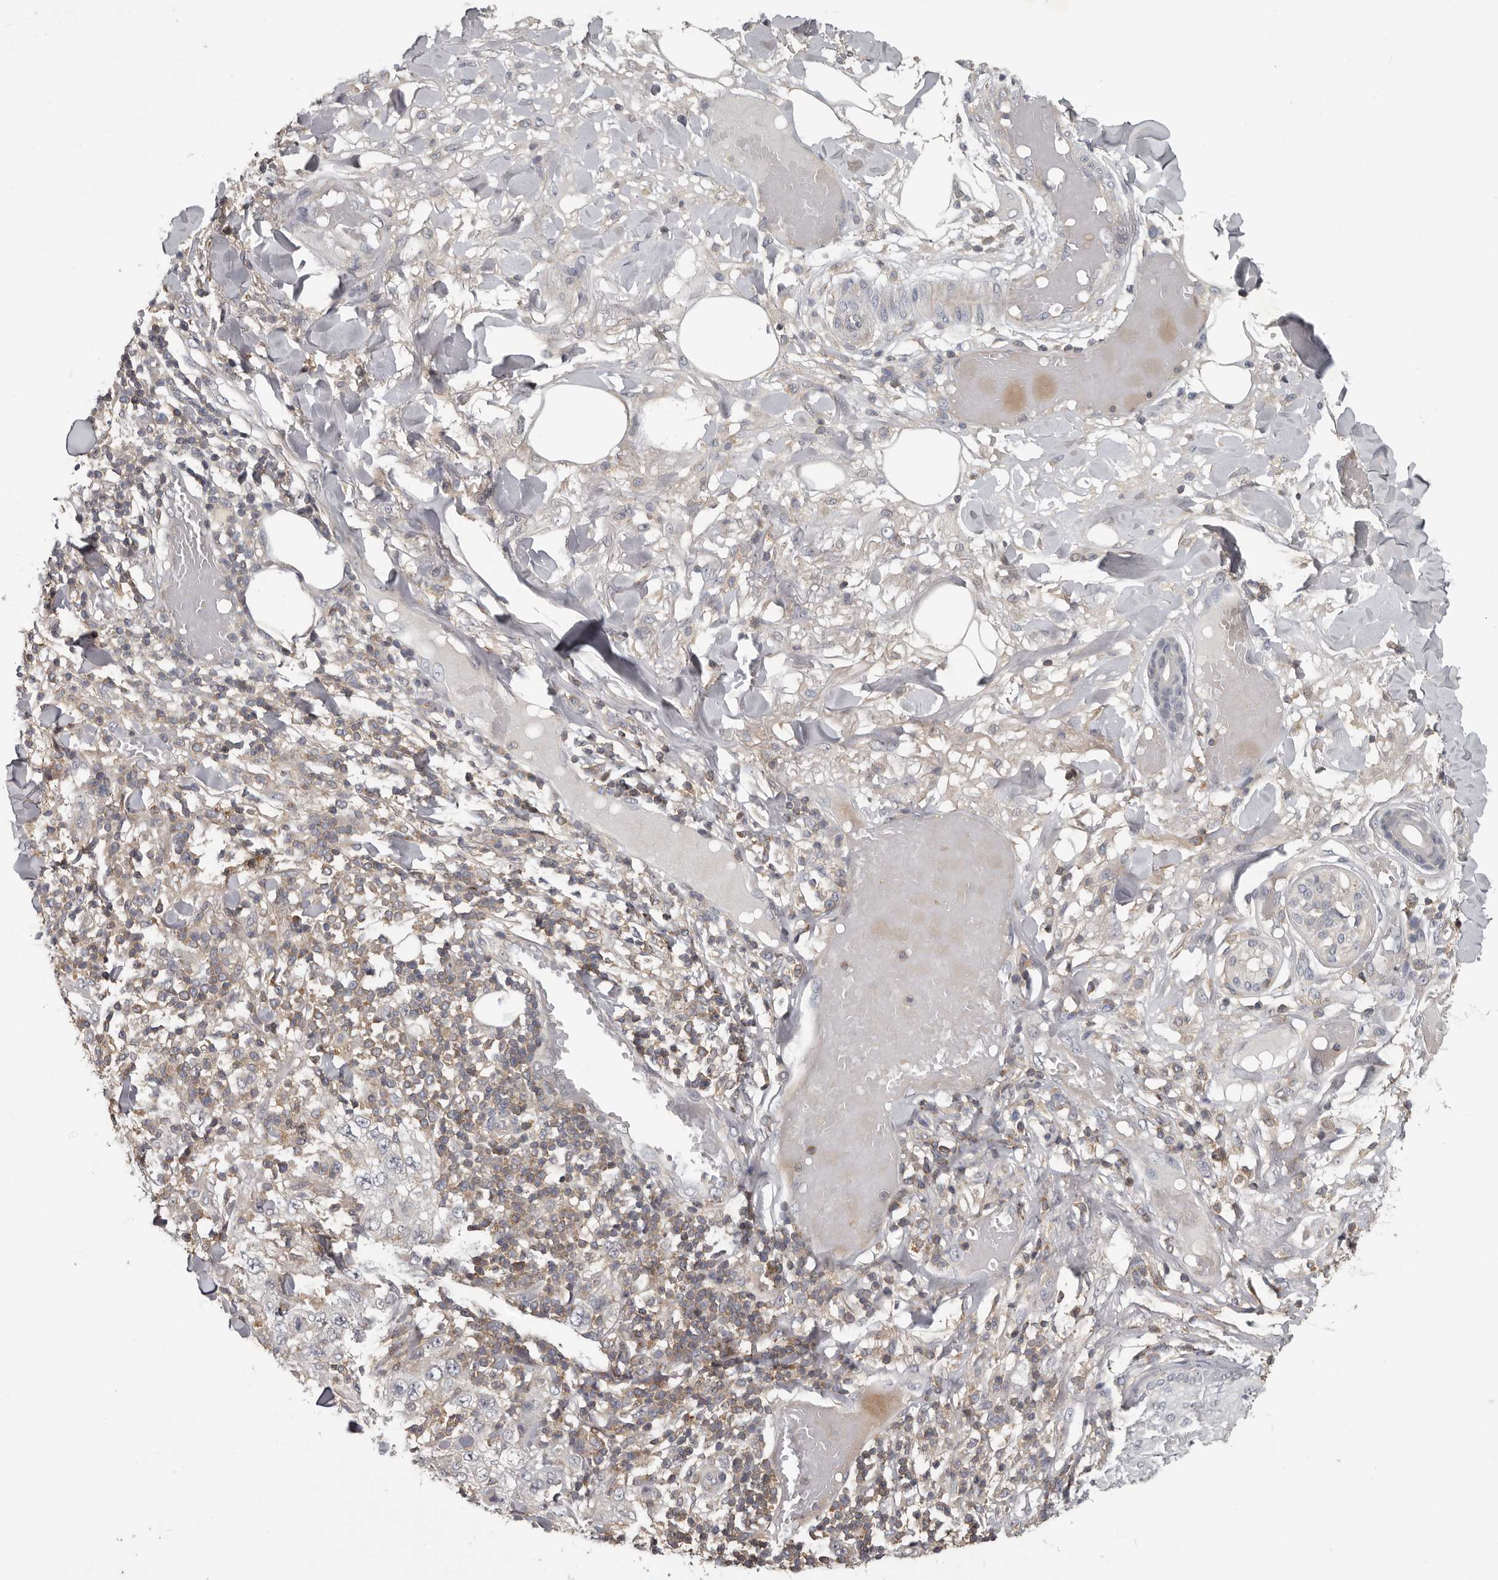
{"staining": {"intensity": "negative", "quantity": "none", "location": "none"}, "tissue": "skin cancer", "cell_type": "Tumor cells", "image_type": "cancer", "snomed": [{"axis": "morphology", "description": "Squamous cell carcinoma, NOS"}, {"axis": "topography", "description": "Skin"}], "caption": "This is an immunohistochemistry micrograph of human squamous cell carcinoma (skin). There is no expression in tumor cells.", "gene": "ANKRD44", "patient": {"sex": "female", "age": 88}}